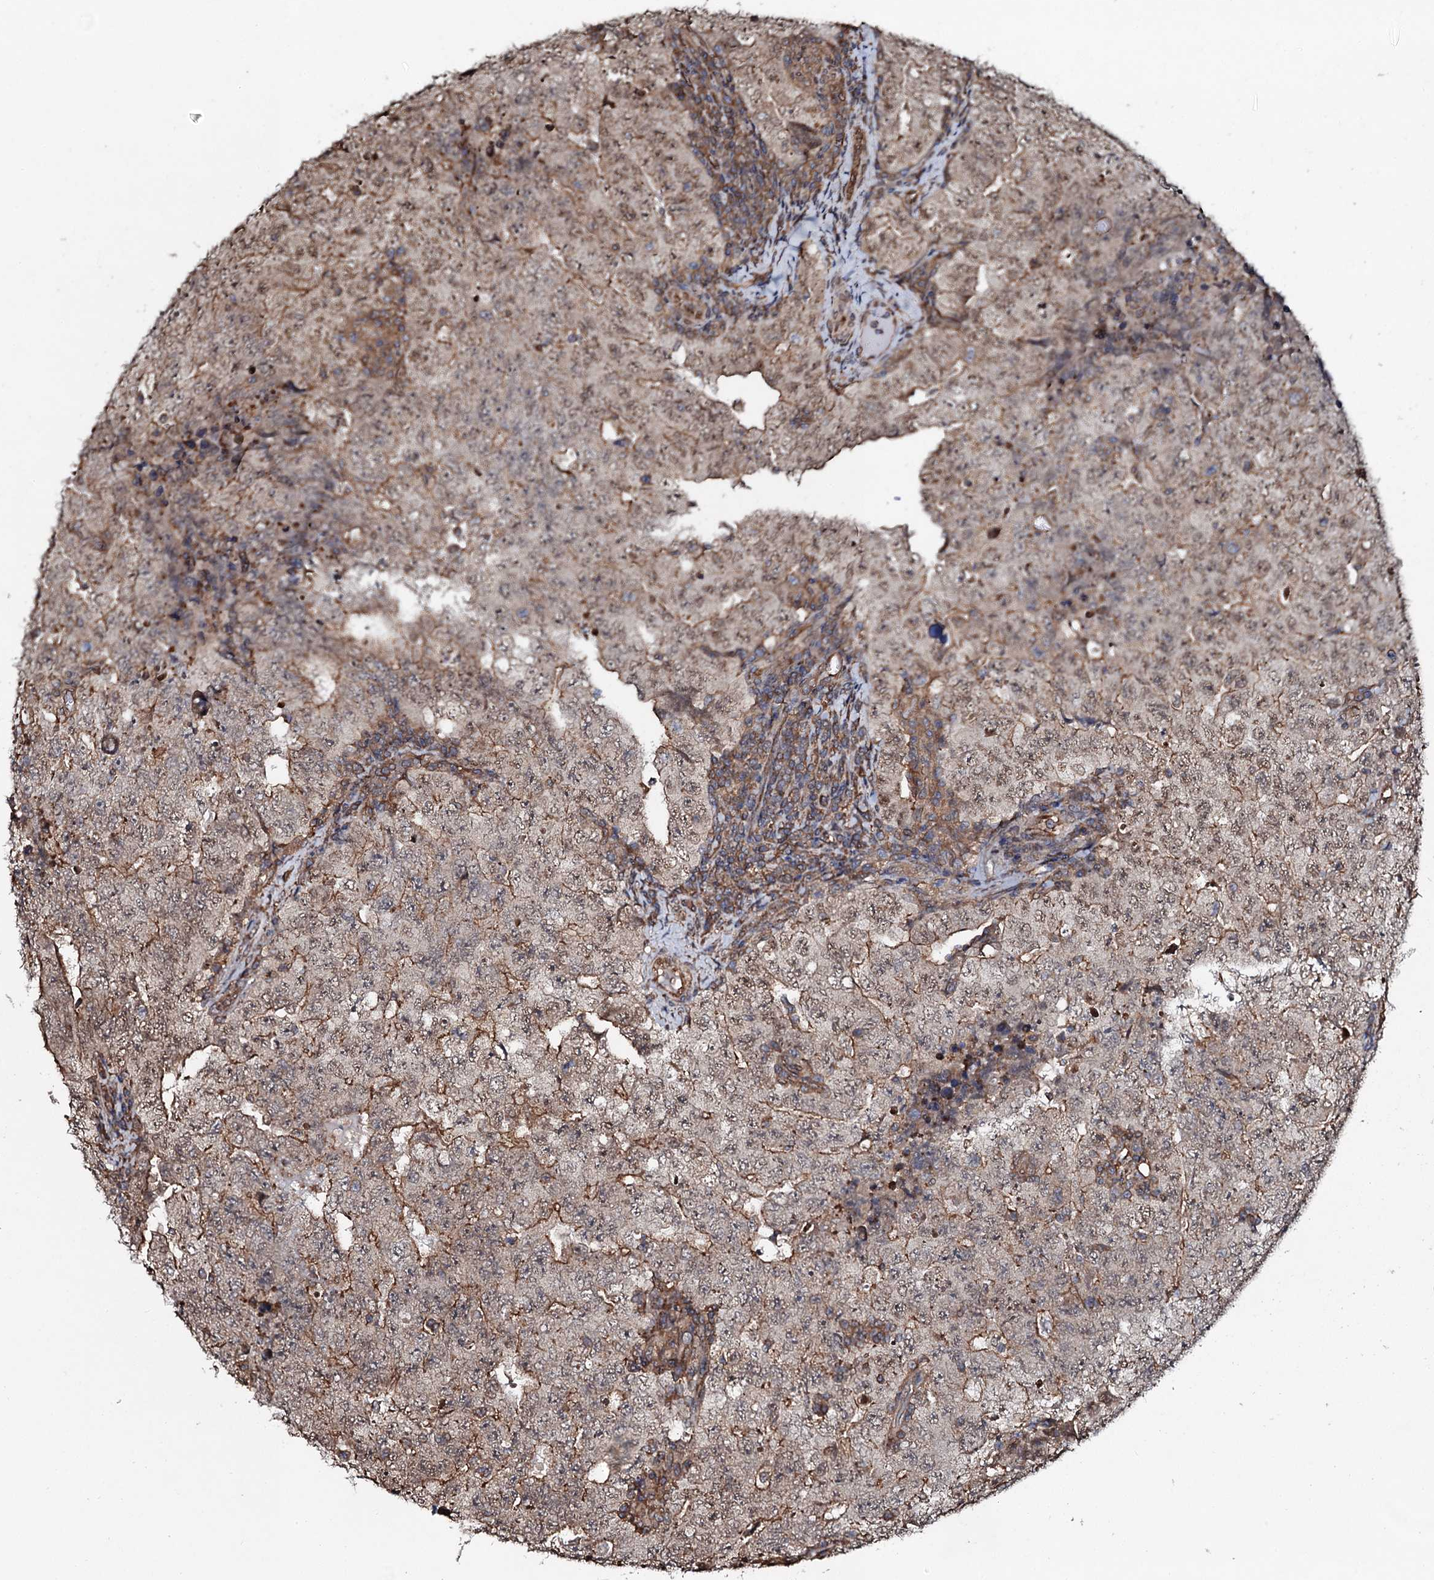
{"staining": {"intensity": "moderate", "quantity": "25%-75%", "location": "cytoplasmic/membranous"}, "tissue": "testis cancer", "cell_type": "Tumor cells", "image_type": "cancer", "snomed": [{"axis": "morphology", "description": "Carcinoma, Embryonal, NOS"}, {"axis": "topography", "description": "Testis"}], "caption": "Protein staining of testis embryonal carcinoma tissue exhibits moderate cytoplasmic/membranous staining in approximately 25%-75% of tumor cells. The staining was performed using DAB, with brown indicating positive protein expression. Nuclei are stained blue with hematoxylin.", "gene": "COG6", "patient": {"sex": "male", "age": 26}}